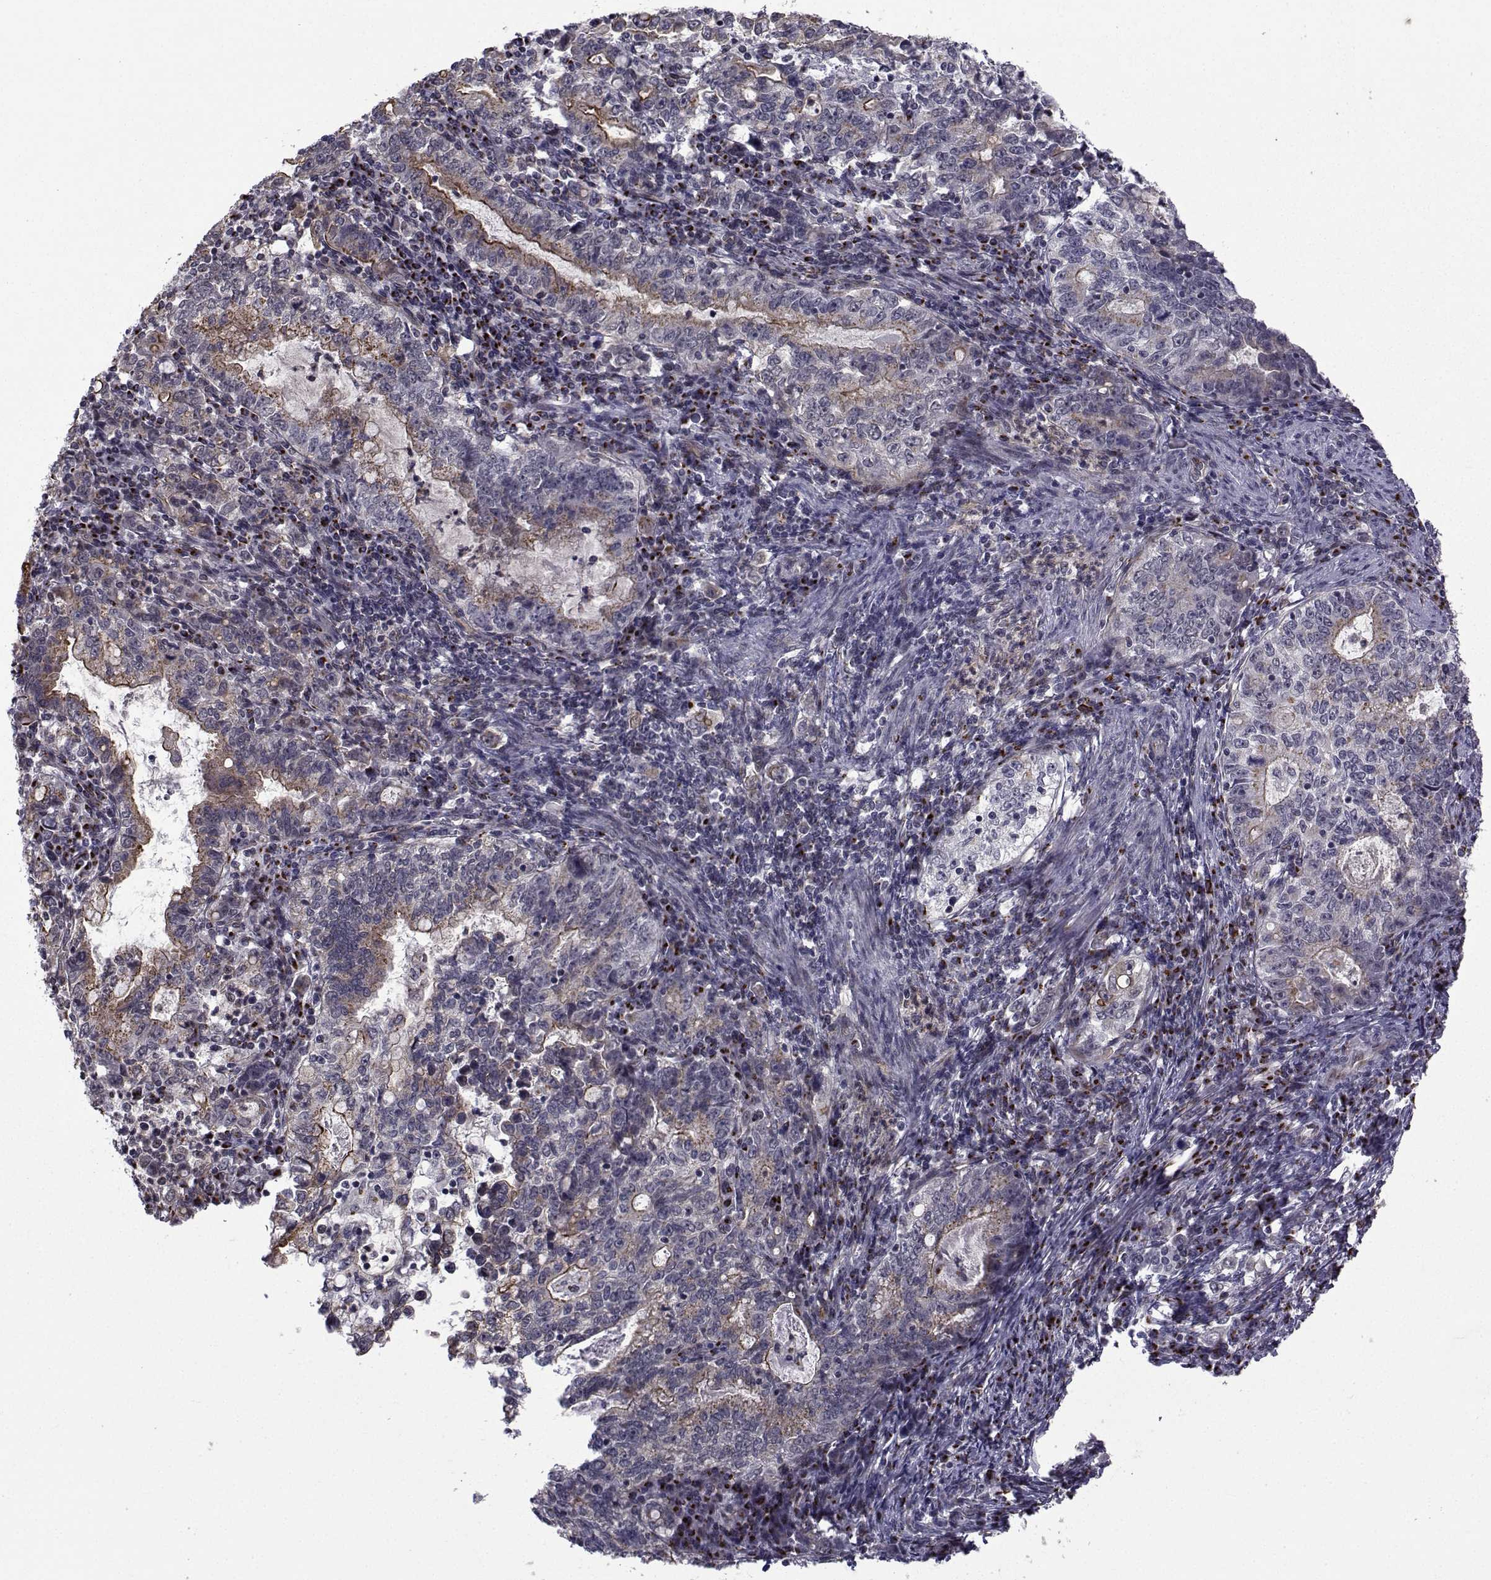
{"staining": {"intensity": "moderate", "quantity": "25%-75%", "location": "cytoplasmic/membranous"}, "tissue": "stomach cancer", "cell_type": "Tumor cells", "image_type": "cancer", "snomed": [{"axis": "morphology", "description": "Adenocarcinoma, NOS"}, {"axis": "topography", "description": "Stomach, lower"}], "caption": "Approximately 25%-75% of tumor cells in human stomach cancer (adenocarcinoma) show moderate cytoplasmic/membranous protein expression as visualized by brown immunohistochemical staining.", "gene": "ATP6V1C2", "patient": {"sex": "female", "age": 72}}